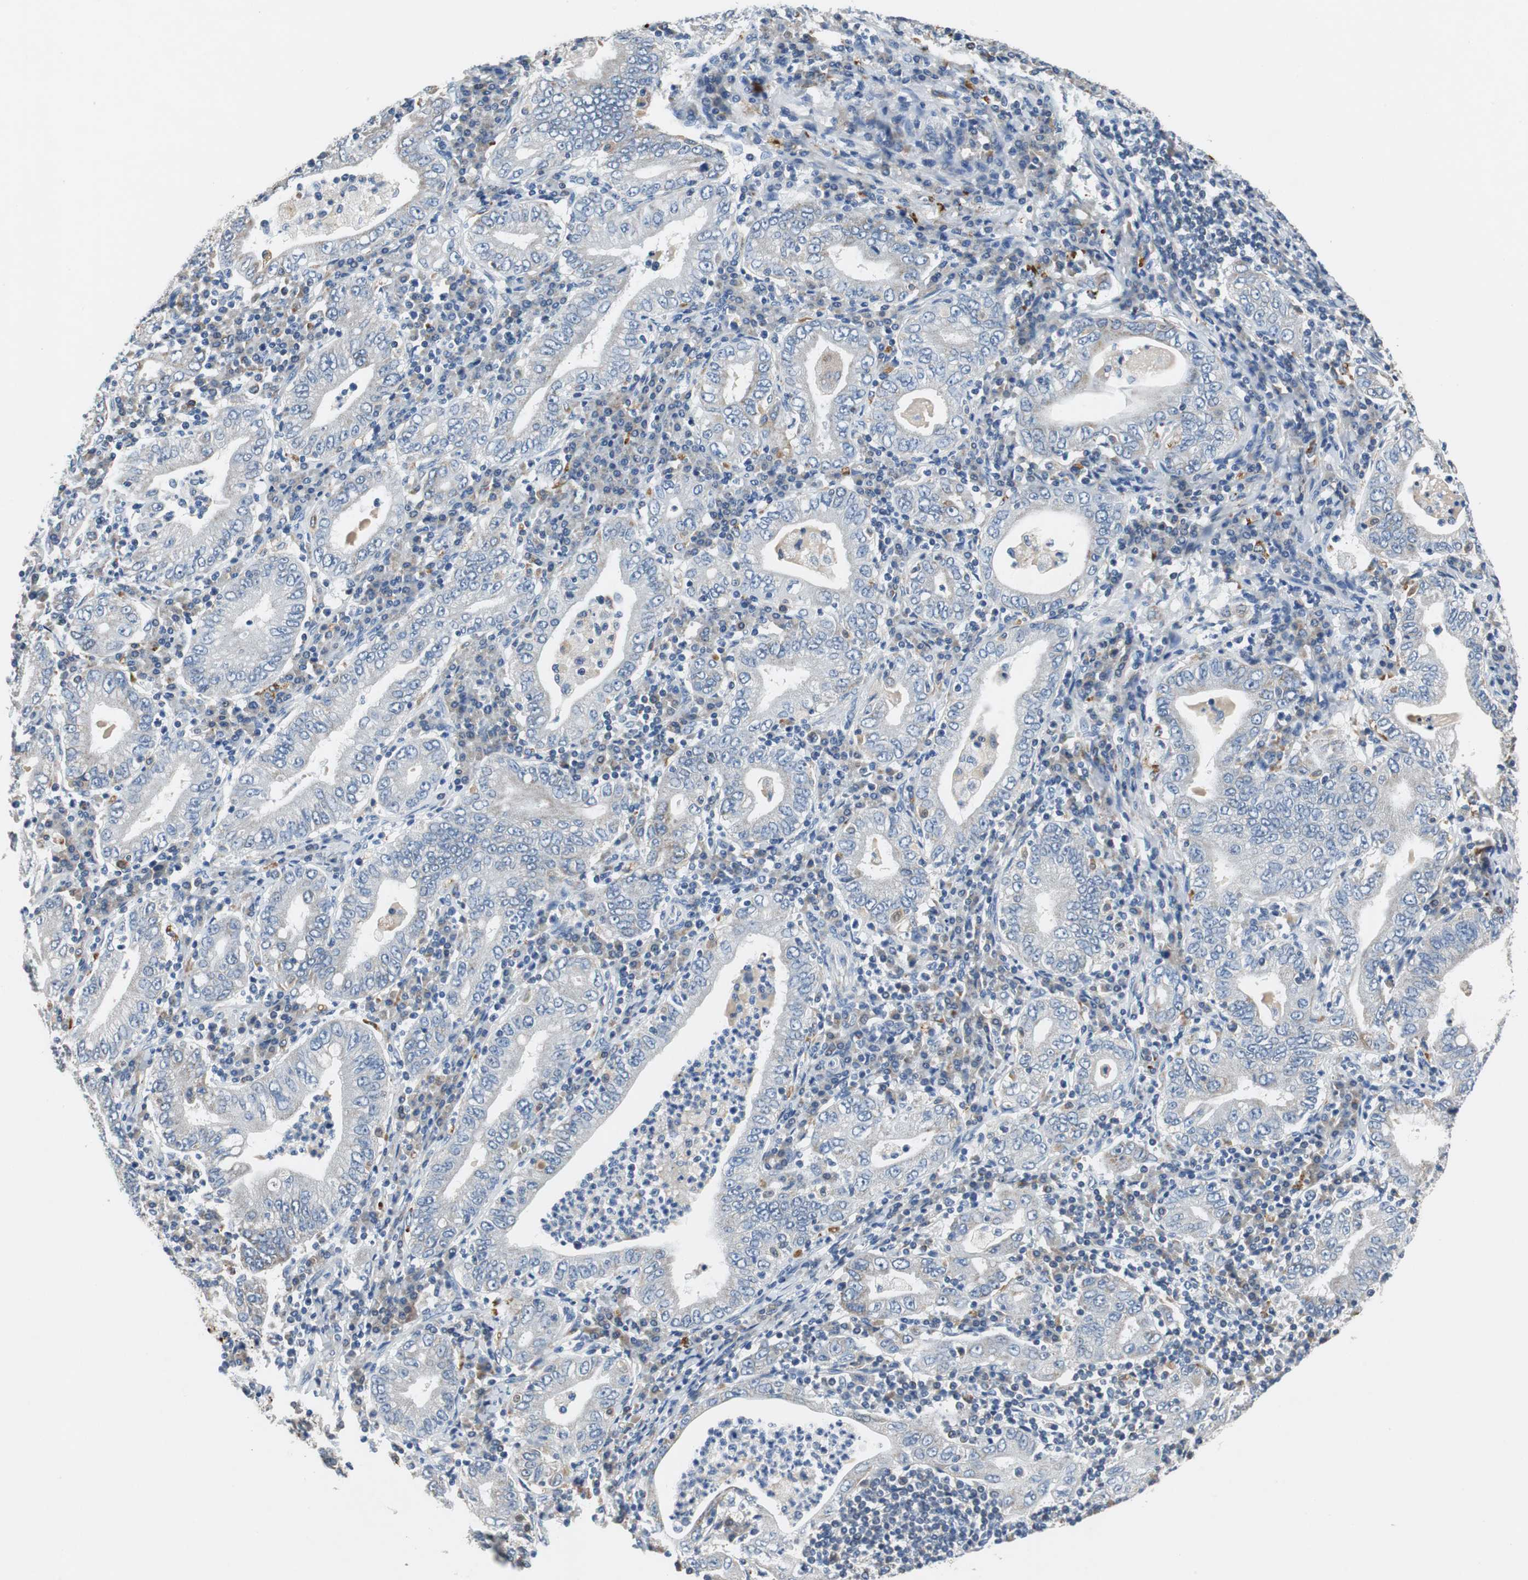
{"staining": {"intensity": "weak", "quantity": "<25%", "location": "cytoplasmic/membranous"}, "tissue": "stomach cancer", "cell_type": "Tumor cells", "image_type": "cancer", "snomed": [{"axis": "morphology", "description": "Normal tissue, NOS"}, {"axis": "morphology", "description": "Adenocarcinoma, NOS"}, {"axis": "topography", "description": "Esophagus"}, {"axis": "topography", "description": "Stomach, upper"}, {"axis": "topography", "description": "Peripheral nerve tissue"}], "caption": "IHC histopathology image of neoplastic tissue: stomach adenocarcinoma stained with DAB (3,3'-diaminobenzidine) shows no significant protein expression in tumor cells.", "gene": "NLGN1", "patient": {"sex": "male", "age": 62}}